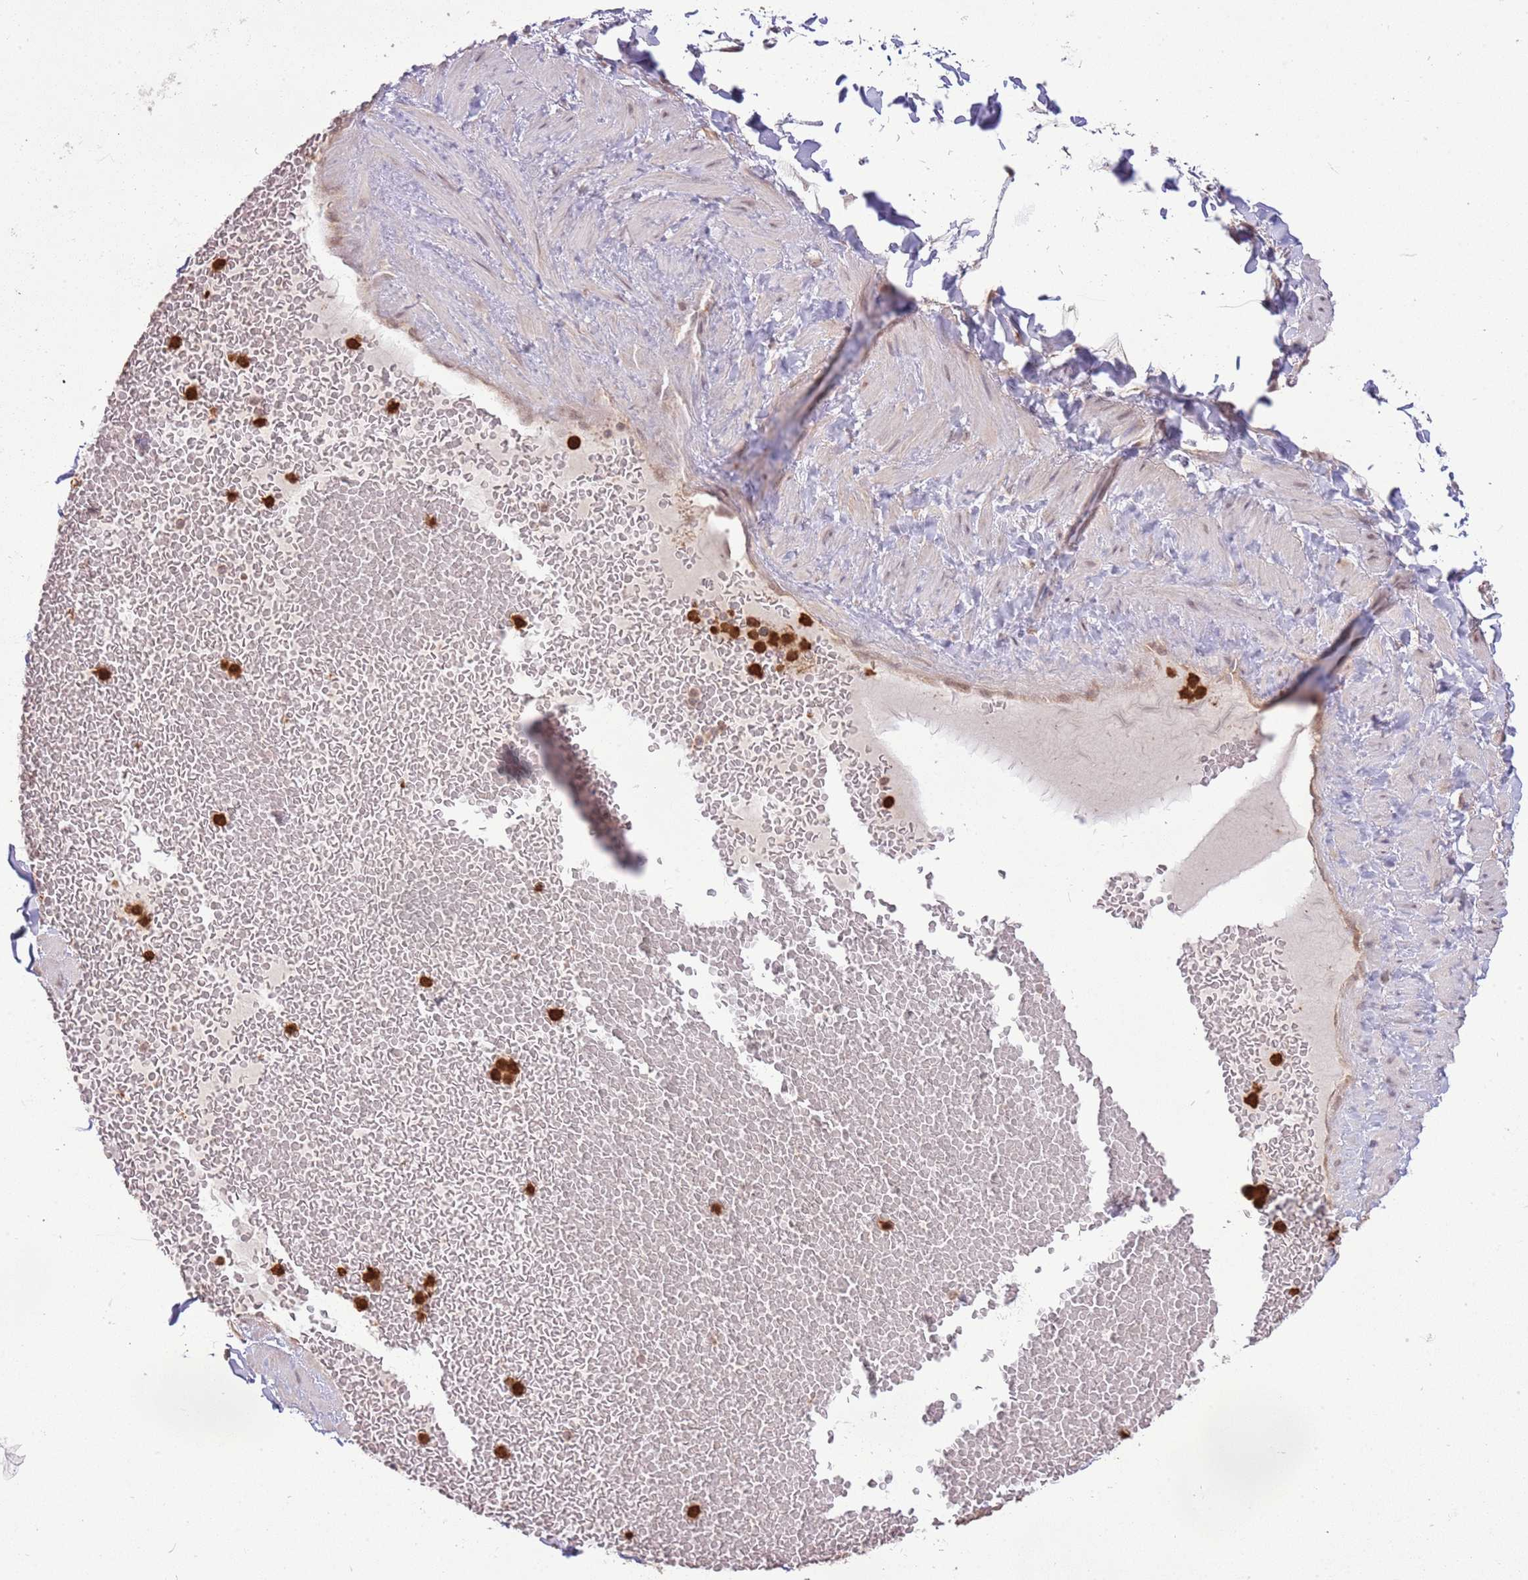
{"staining": {"intensity": "negative", "quantity": "none", "location": "none"}, "tissue": "adipose tissue", "cell_type": "Adipocytes", "image_type": "normal", "snomed": [{"axis": "morphology", "description": "Normal tissue, NOS"}, {"axis": "topography", "description": "Soft tissue"}, {"axis": "topography", "description": "Vascular tissue"}], "caption": "Adipocytes are negative for protein expression in benign human adipose tissue. (DAB IHC visualized using brightfield microscopy, high magnification).", "gene": "AMIGO1", "patient": {"sex": "male", "age": 54}}